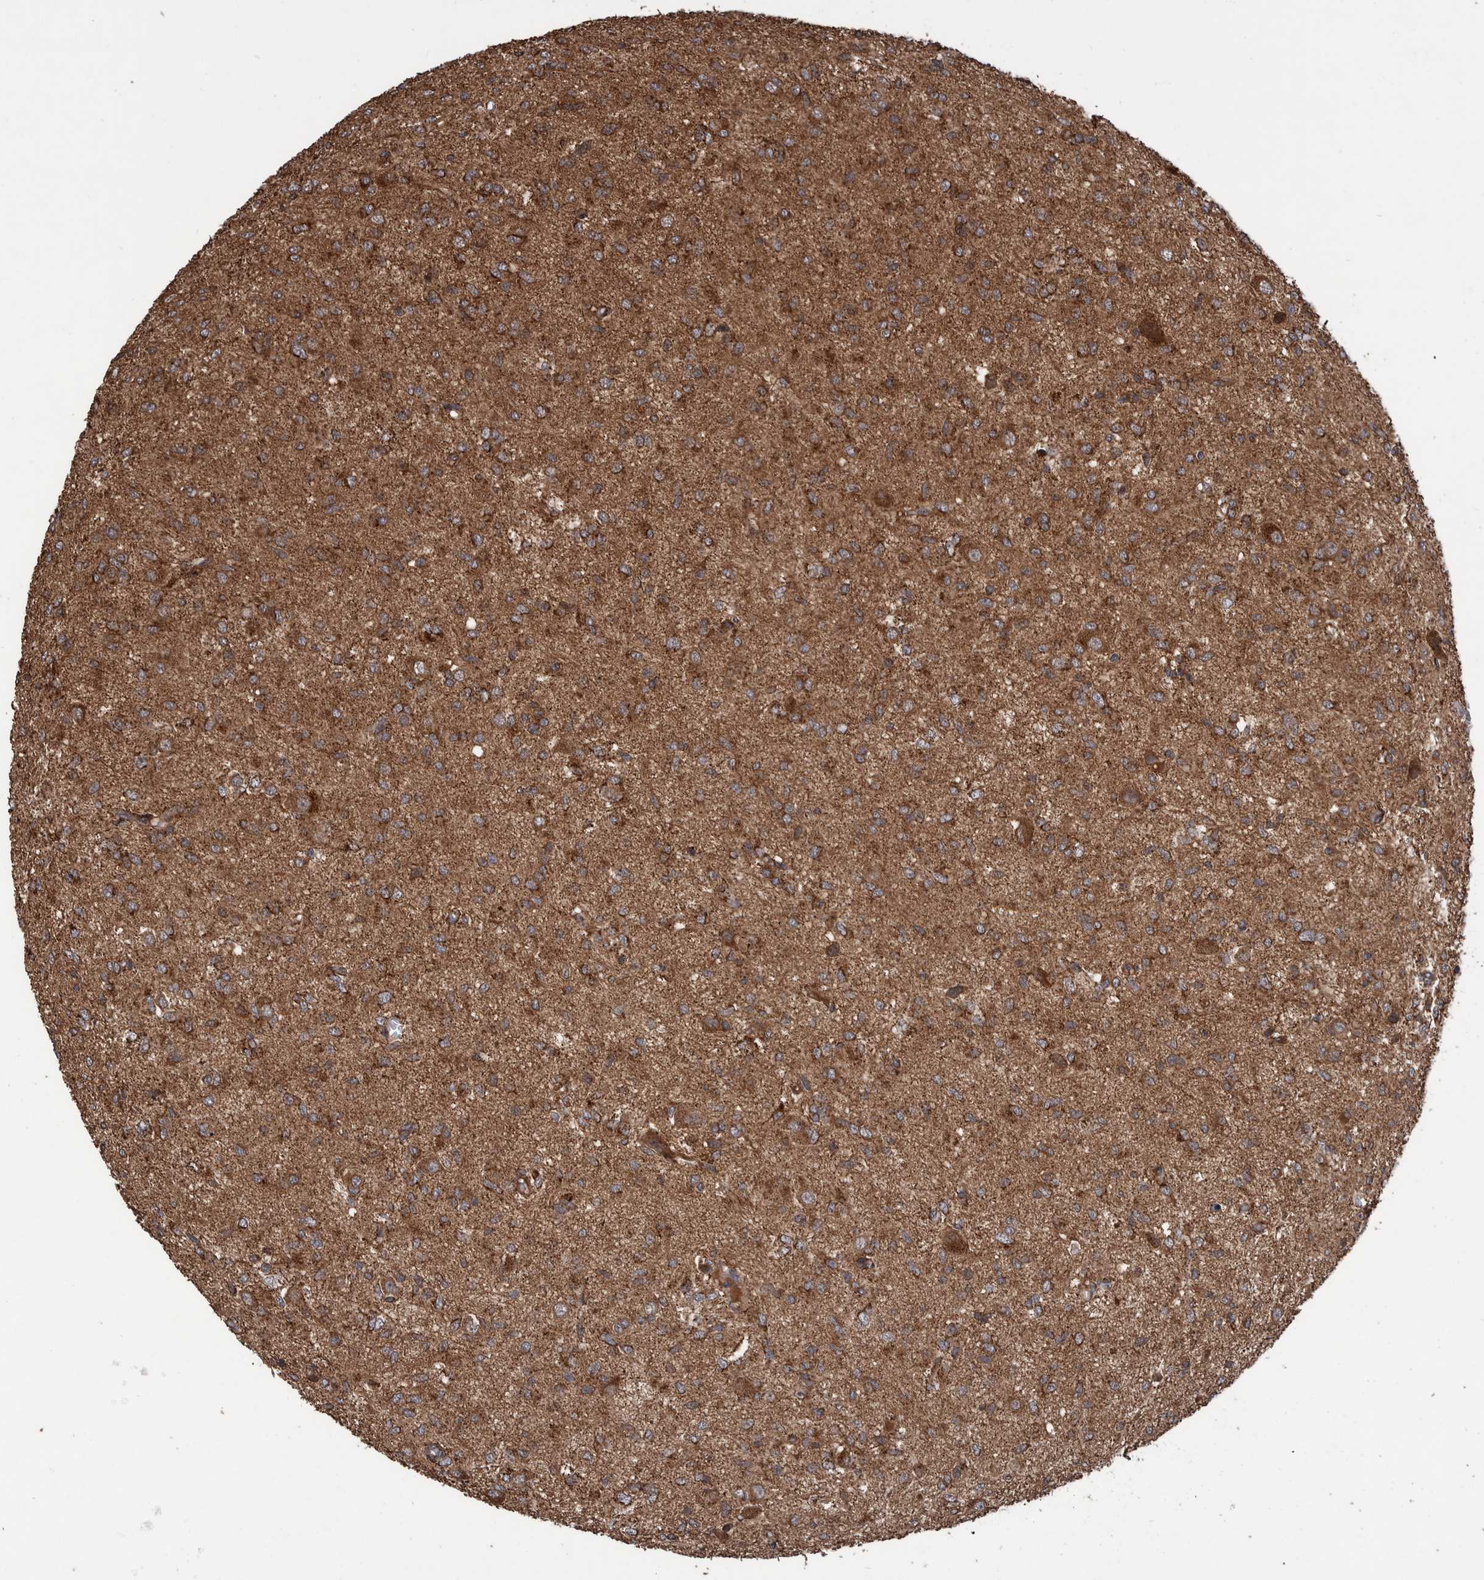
{"staining": {"intensity": "moderate", "quantity": ">75%", "location": "cytoplasmic/membranous"}, "tissue": "glioma", "cell_type": "Tumor cells", "image_type": "cancer", "snomed": [{"axis": "morphology", "description": "Glioma, malignant, High grade"}, {"axis": "topography", "description": "Brain"}], "caption": "Immunohistochemical staining of human high-grade glioma (malignant) exhibits medium levels of moderate cytoplasmic/membranous protein staining in approximately >75% of tumor cells.", "gene": "VBP1", "patient": {"sex": "female", "age": 59}}